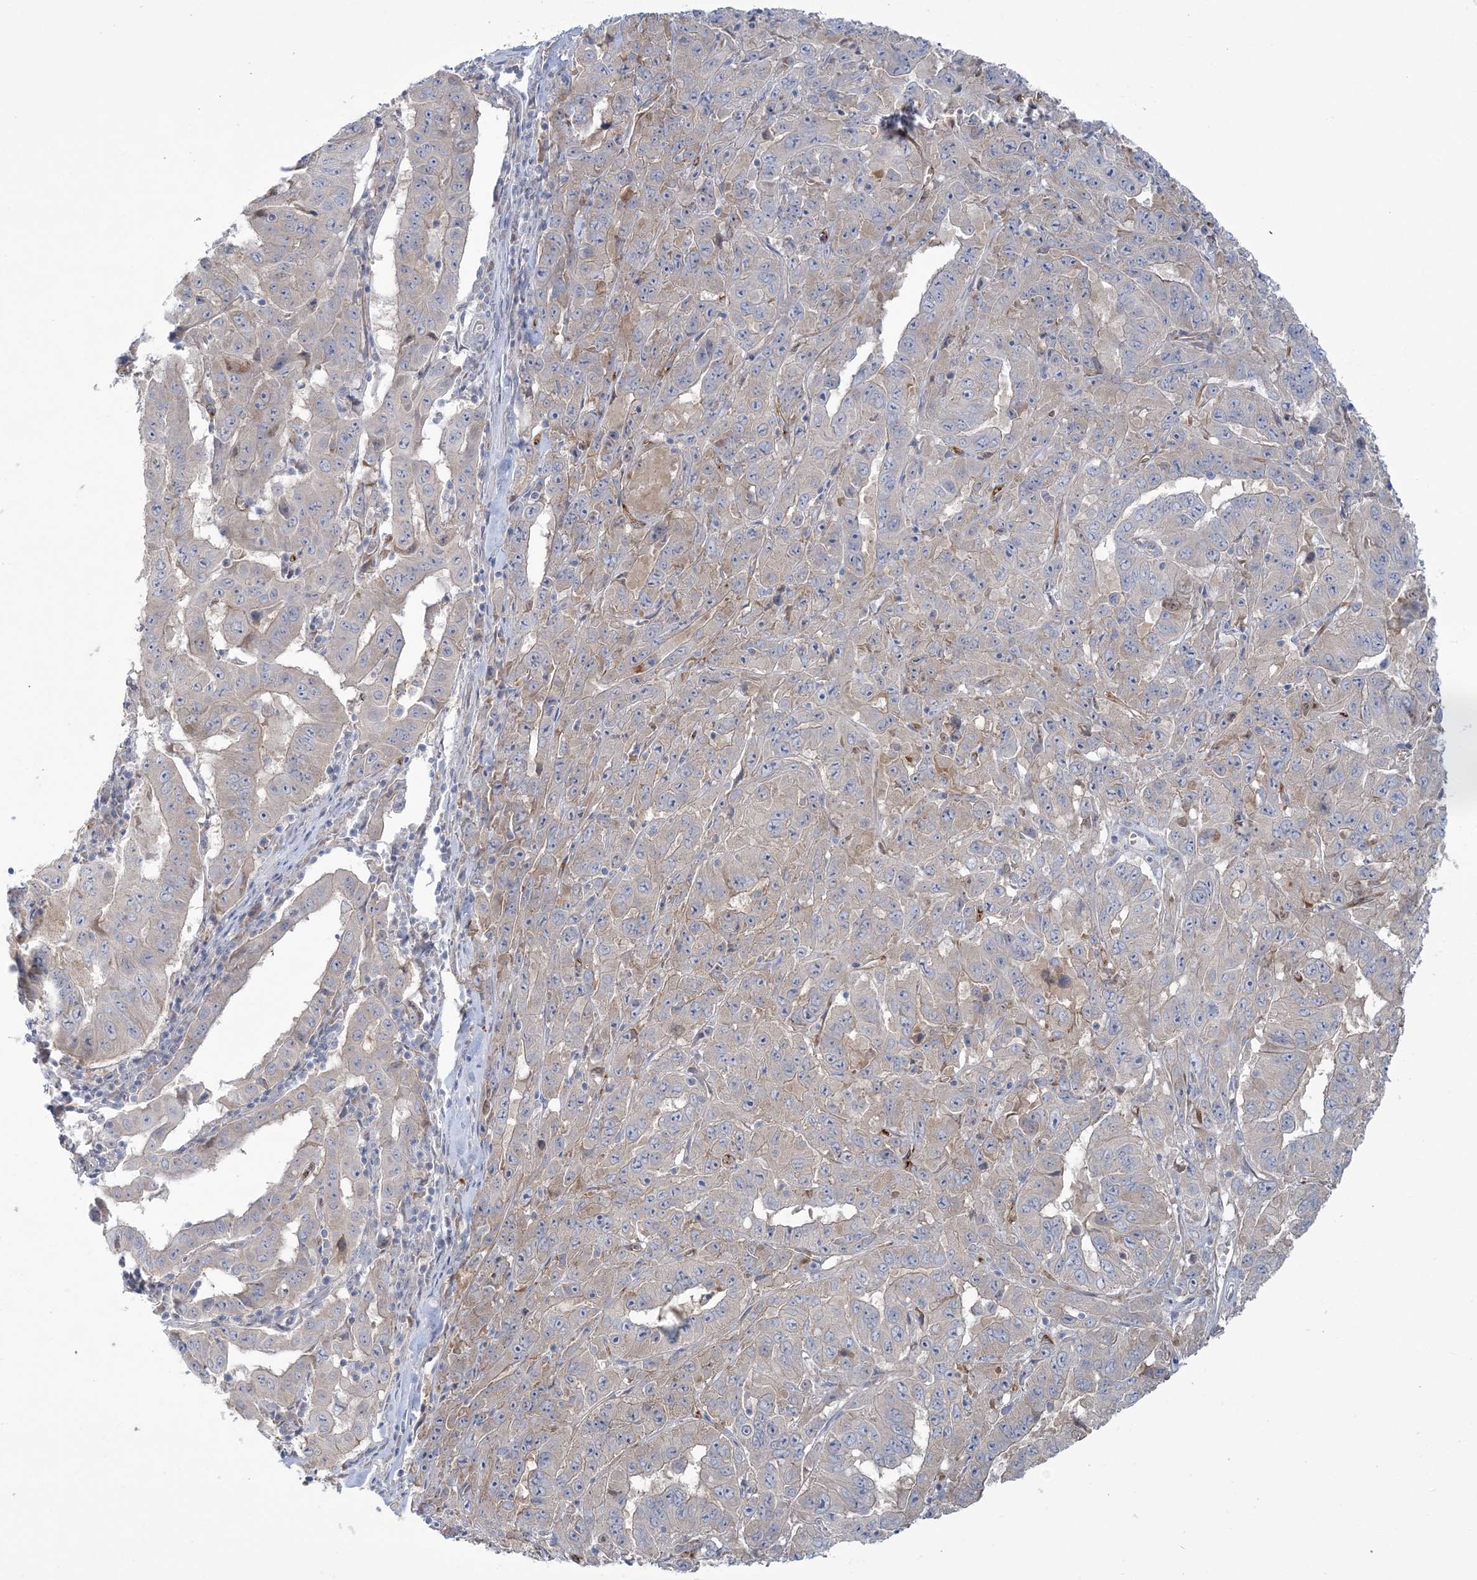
{"staining": {"intensity": "weak", "quantity": "25%-75%", "location": "cytoplasmic/membranous"}, "tissue": "pancreatic cancer", "cell_type": "Tumor cells", "image_type": "cancer", "snomed": [{"axis": "morphology", "description": "Adenocarcinoma, NOS"}, {"axis": "topography", "description": "Pancreas"}], "caption": "Immunohistochemical staining of human pancreatic cancer (adenocarcinoma) reveals low levels of weak cytoplasmic/membranous expression in about 25%-75% of tumor cells.", "gene": "FARSB", "patient": {"sex": "male", "age": 63}}